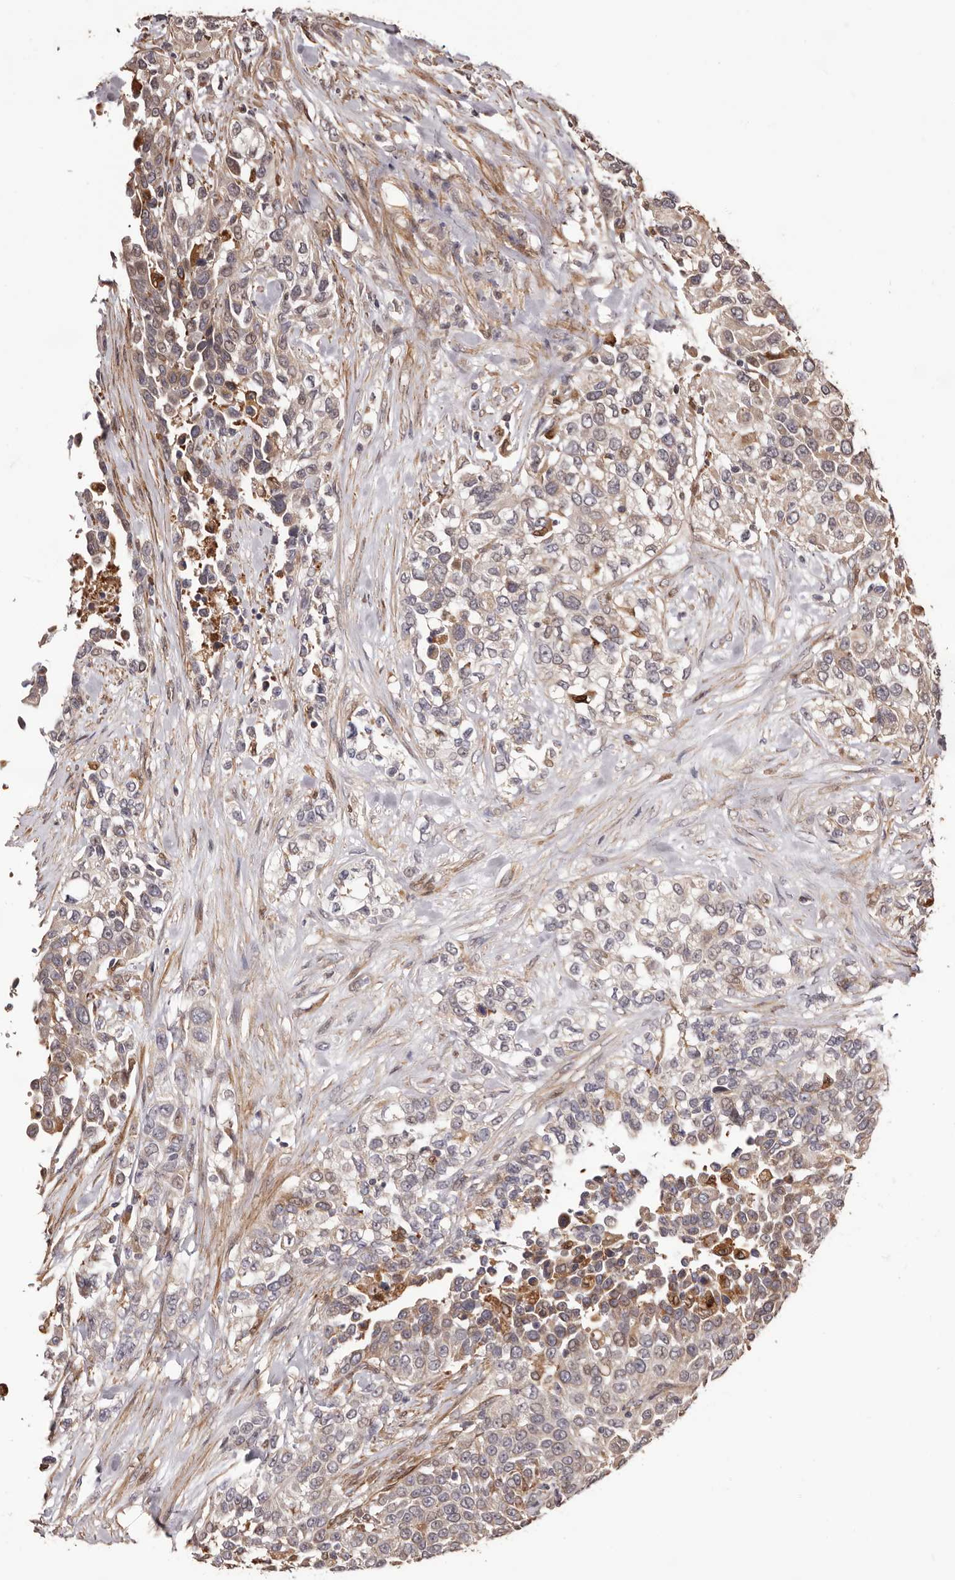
{"staining": {"intensity": "weak", "quantity": "25%-75%", "location": "cytoplasmic/membranous"}, "tissue": "urothelial cancer", "cell_type": "Tumor cells", "image_type": "cancer", "snomed": [{"axis": "morphology", "description": "Urothelial carcinoma, High grade"}, {"axis": "topography", "description": "Urinary bladder"}], "caption": "Urothelial cancer stained for a protein (brown) exhibits weak cytoplasmic/membranous positive positivity in about 25%-75% of tumor cells.", "gene": "ZCCHC7", "patient": {"sex": "female", "age": 80}}